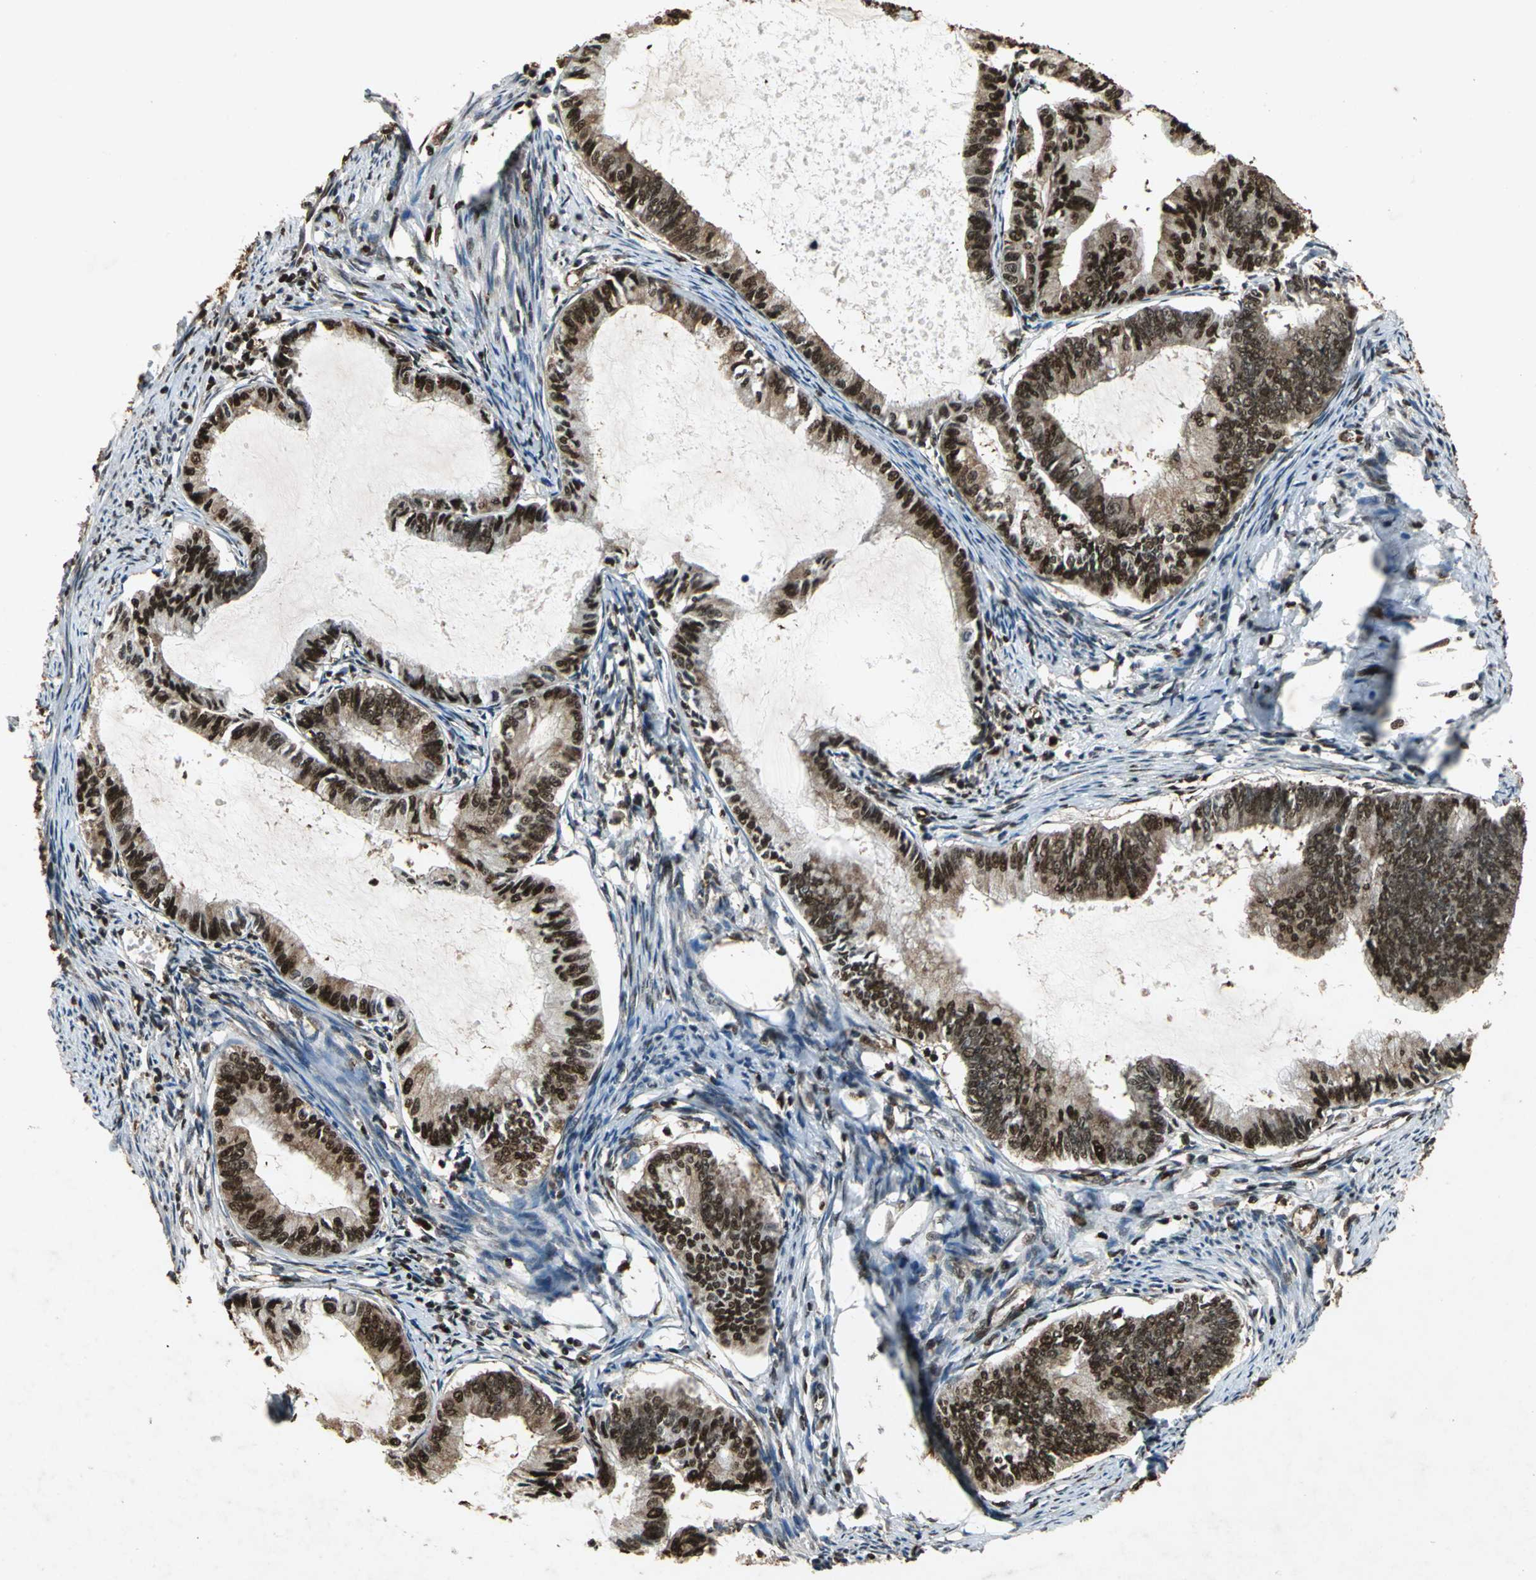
{"staining": {"intensity": "strong", "quantity": ">75%", "location": "cytoplasmic/membranous,nuclear"}, "tissue": "endometrial cancer", "cell_type": "Tumor cells", "image_type": "cancer", "snomed": [{"axis": "morphology", "description": "Adenocarcinoma, NOS"}, {"axis": "topography", "description": "Endometrium"}], "caption": "Immunohistochemical staining of human adenocarcinoma (endometrial) demonstrates strong cytoplasmic/membranous and nuclear protein positivity in approximately >75% of tumor cells. (IHC, brightfield microscopy, high magnification).", "gene": "ANP32A", "patient": {"sex": "female", "age": 86}}